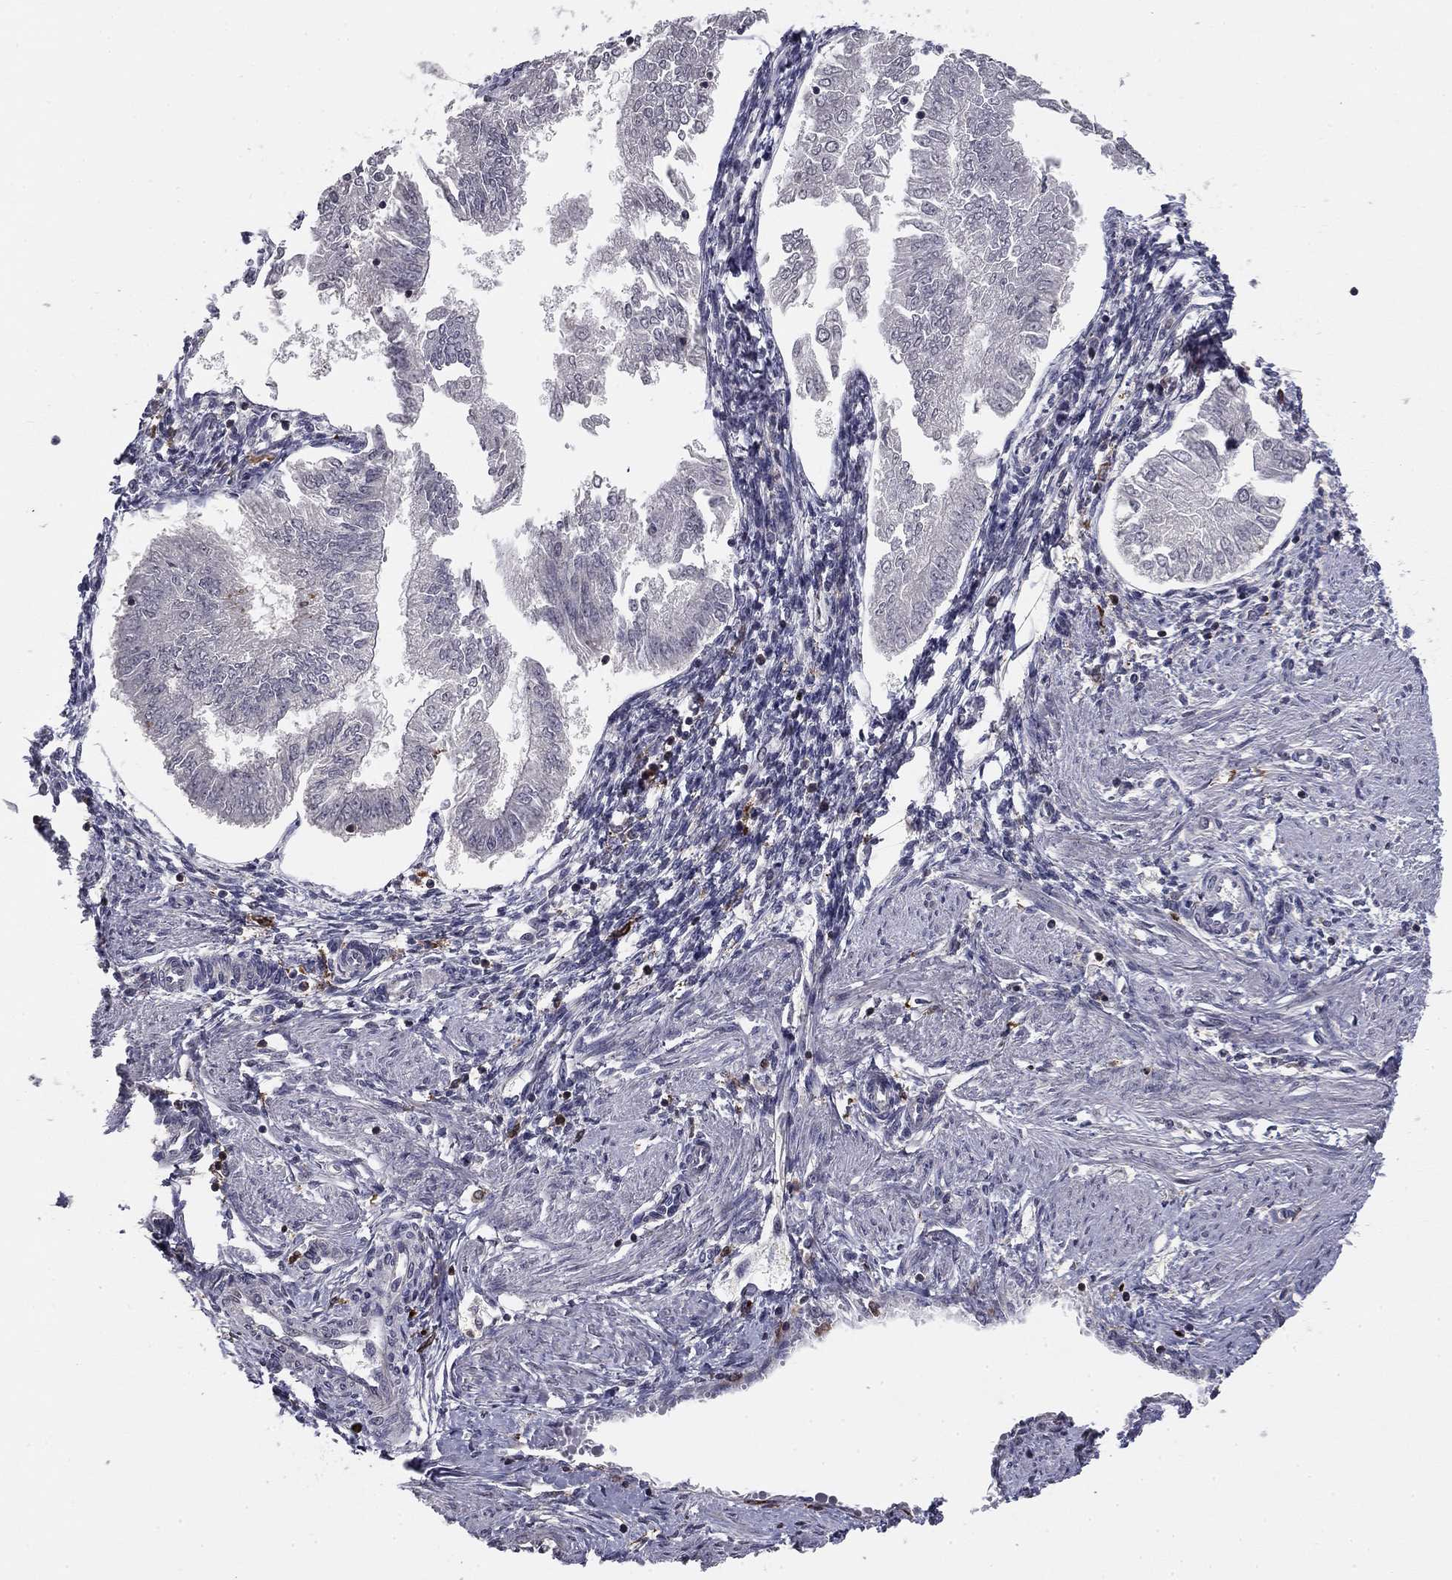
{"staining": {"intensity": "negative", "quantity": "none", "location": "none"}, "tissue": "endometrial cancer", "cell_type": "Tumor cells", "image_type": "cancer", "snomed": [{"axis": "morphology", "description": "Adenocarcinoma, NOS"}, {"axis": "topography", "description": "Endometrium"}], "caption": "The histopathology image demonstrates no staining of tumor cells in endometrial cancer. Nuclei are stained in blue.", "gene": "PLCB2", "patient": {"sex": "female", "age": 53}}